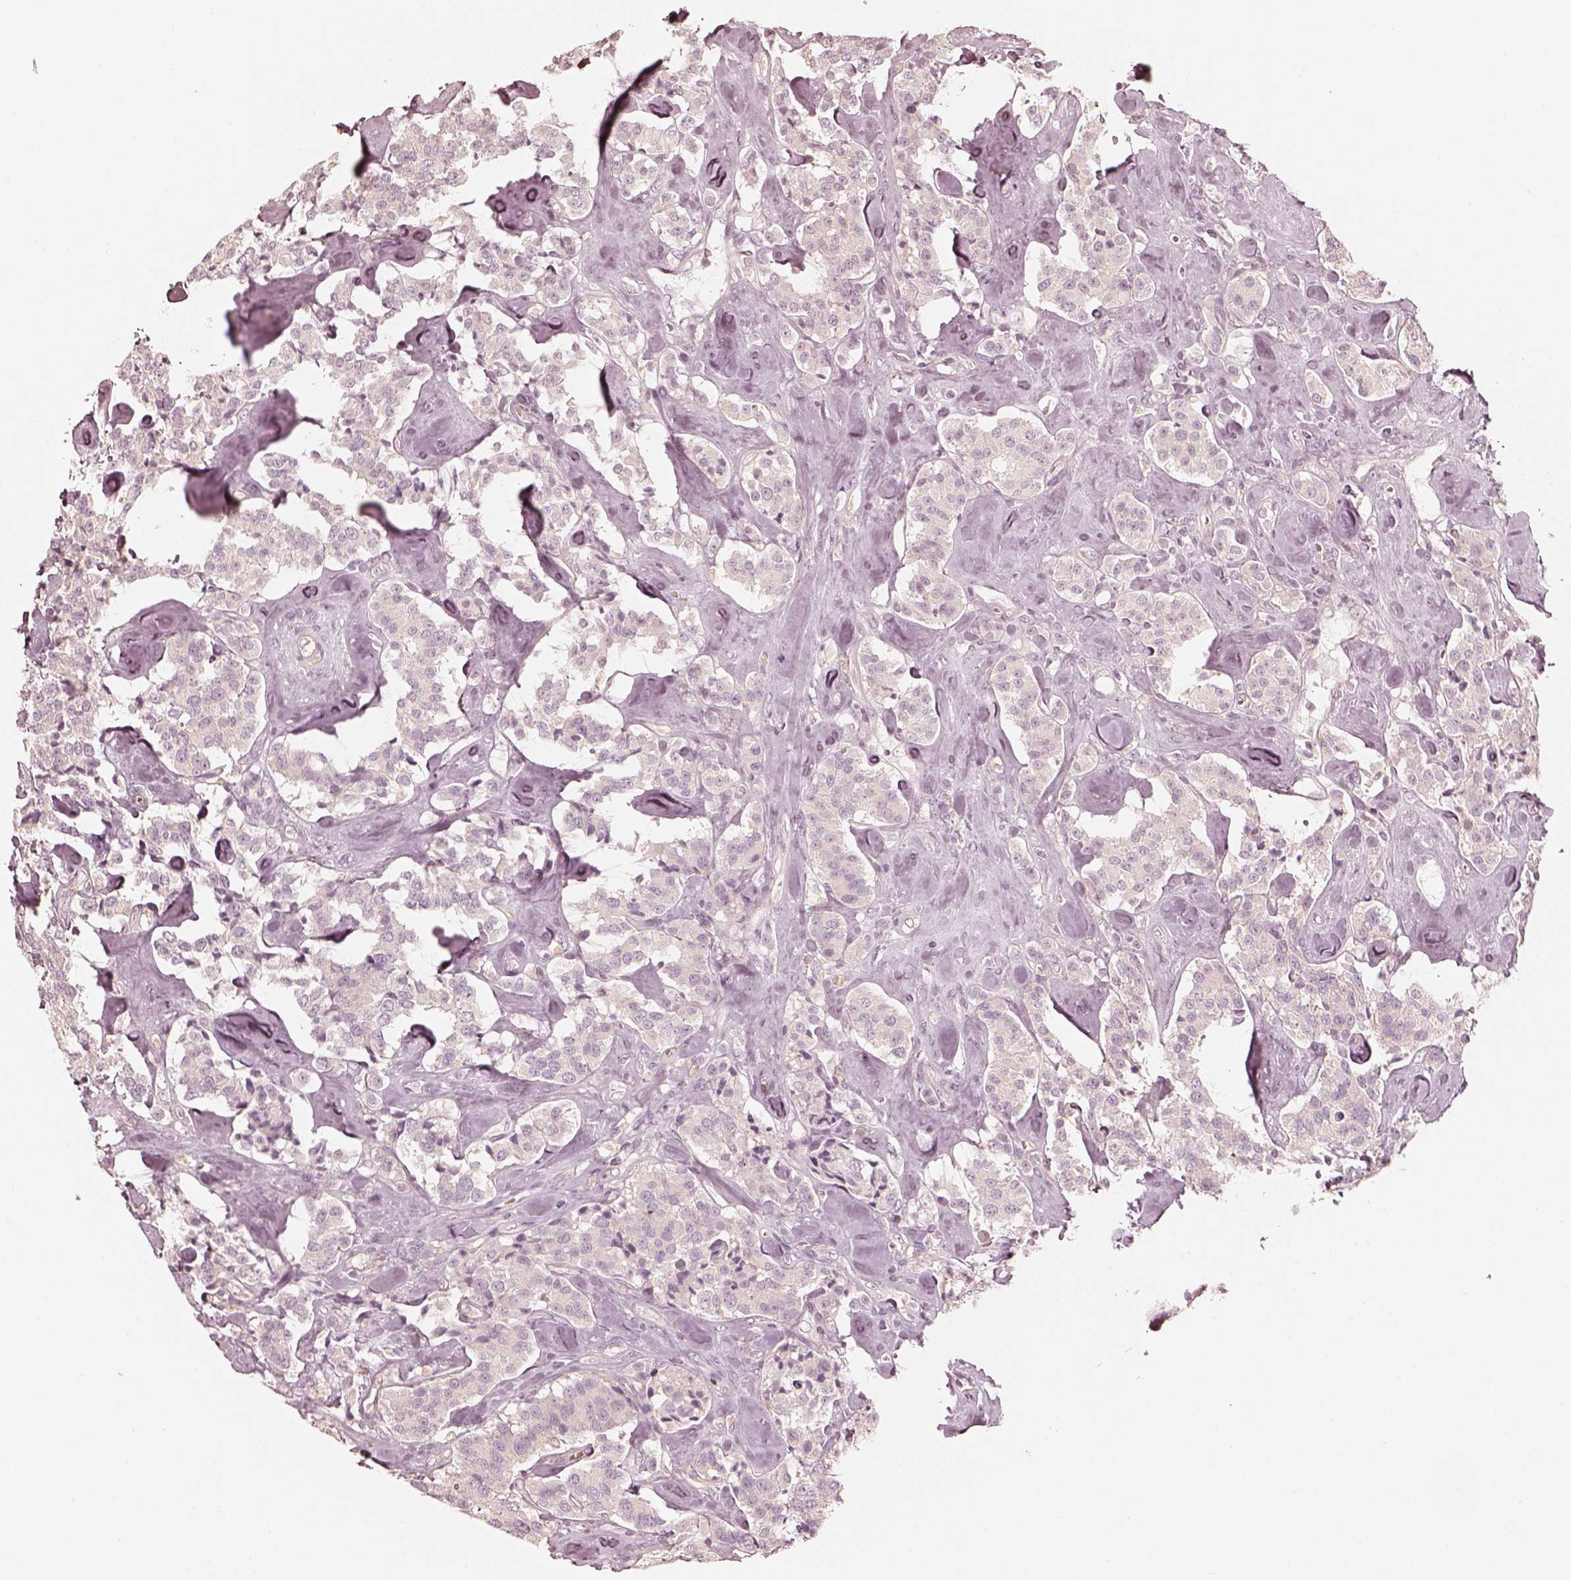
{"staining": {"intensity": "negative", "quantity": "none", "location": "none"}, "tissue": "carcinoid", "cell_type": "Tumor cells", "image_type": "cancer", "snomed": [{"axis": "morphology", "description": "Carcinoid, malignant, NOS"}, {"axis": "topography", "description": "Pancreas"}], "caption": "IHC micrograph of malignant carcinoid stained for a protein (brown), which displays no expression in tumor cells. (DAB IHC visualized using brightfield microscopy, high magnification).", "gene": "FMNL2", "patient": {"sex": "male", "age": 41}}